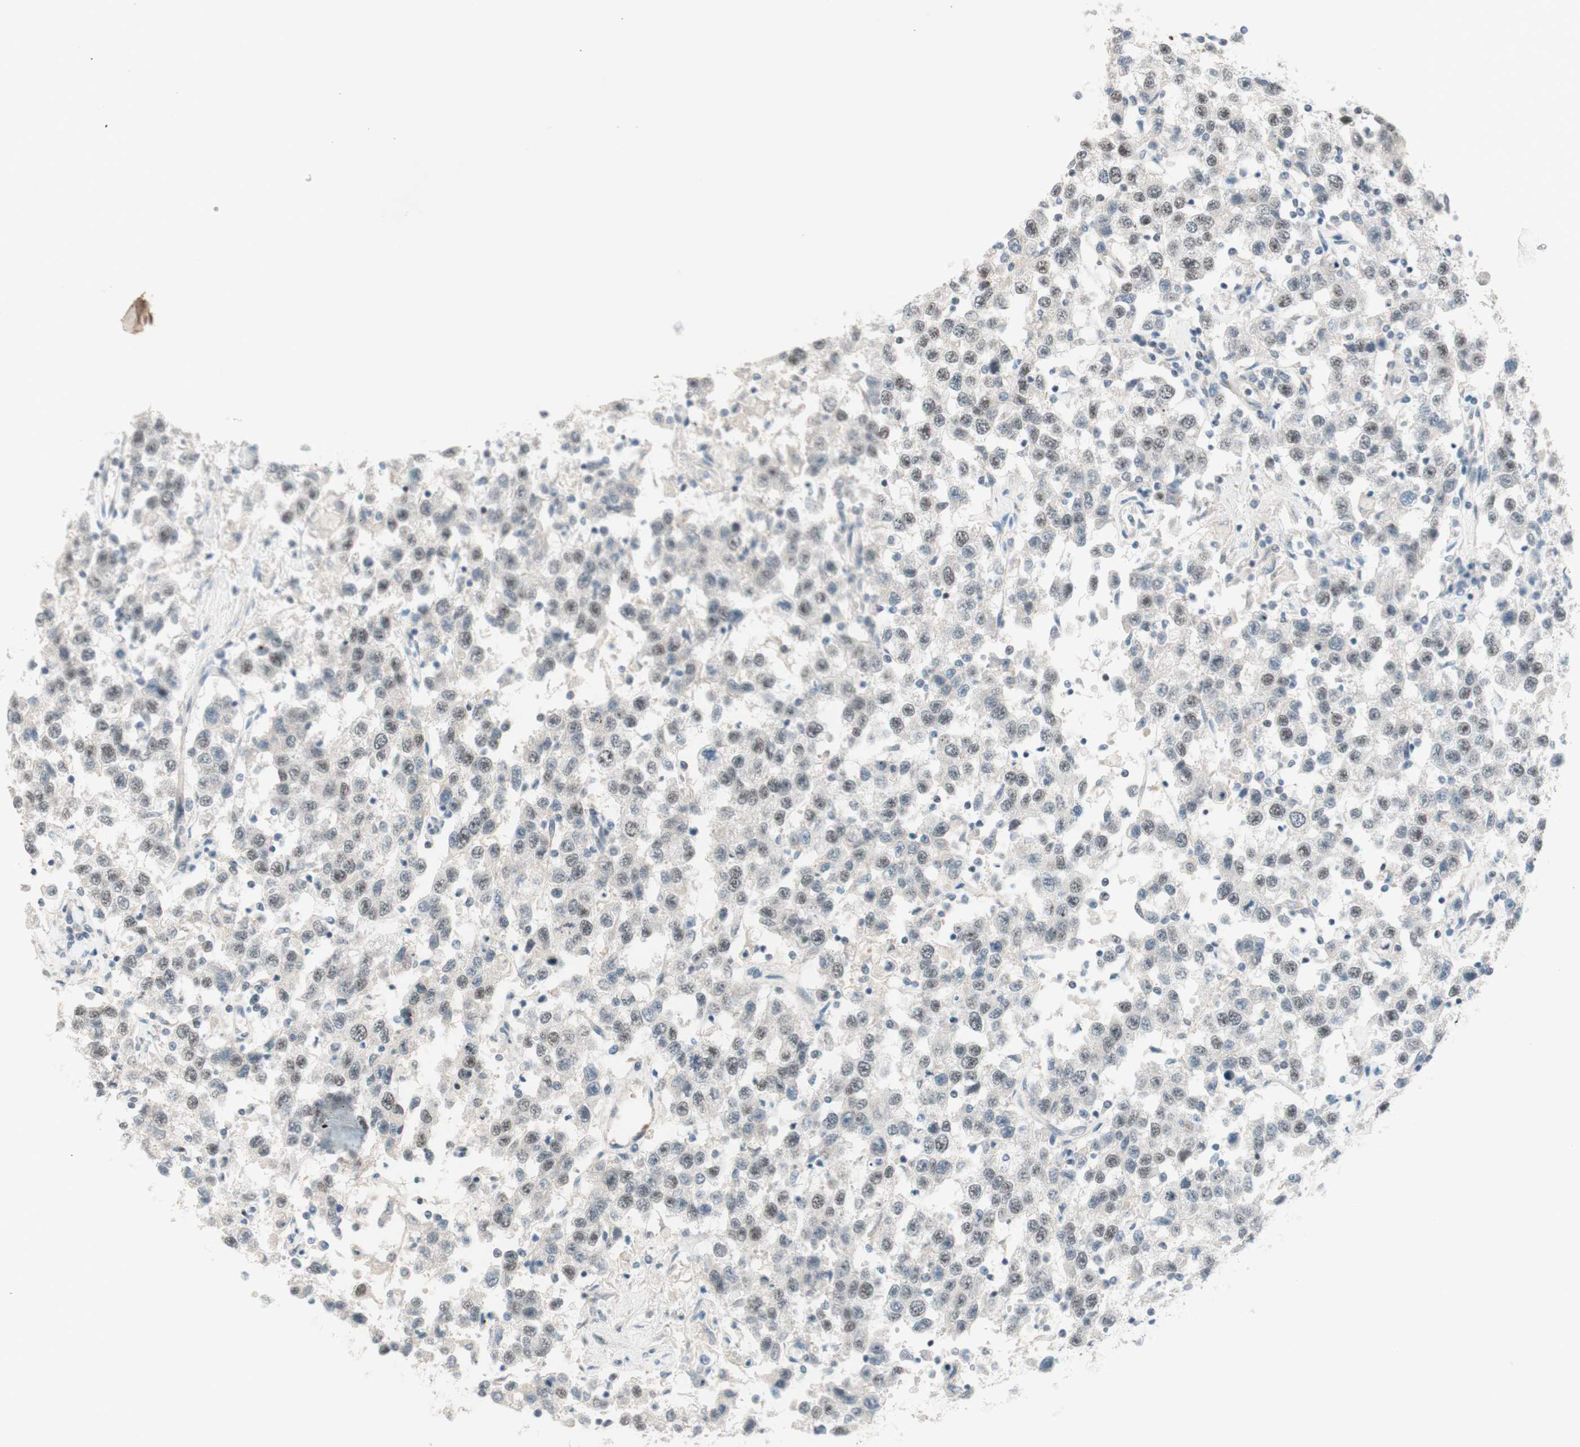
{"staining": {"intensity": "weak", "quantity": "25%-75%", "location": "nuclear"}, "tissue": "testis cancer", "cell_type": "Tumor cells", "image_type": "cancer", "snomed": [{"axis": "morphology", "description": "Seminoma, NOS"}, {"axis": "topography", "description": "Testis"}], "caption": "Human testis cancer stained with a protein marker reveals weak staining in tumor cells.", "gene": "JPH1", "patient": {"sex": "male", "age": 41}}